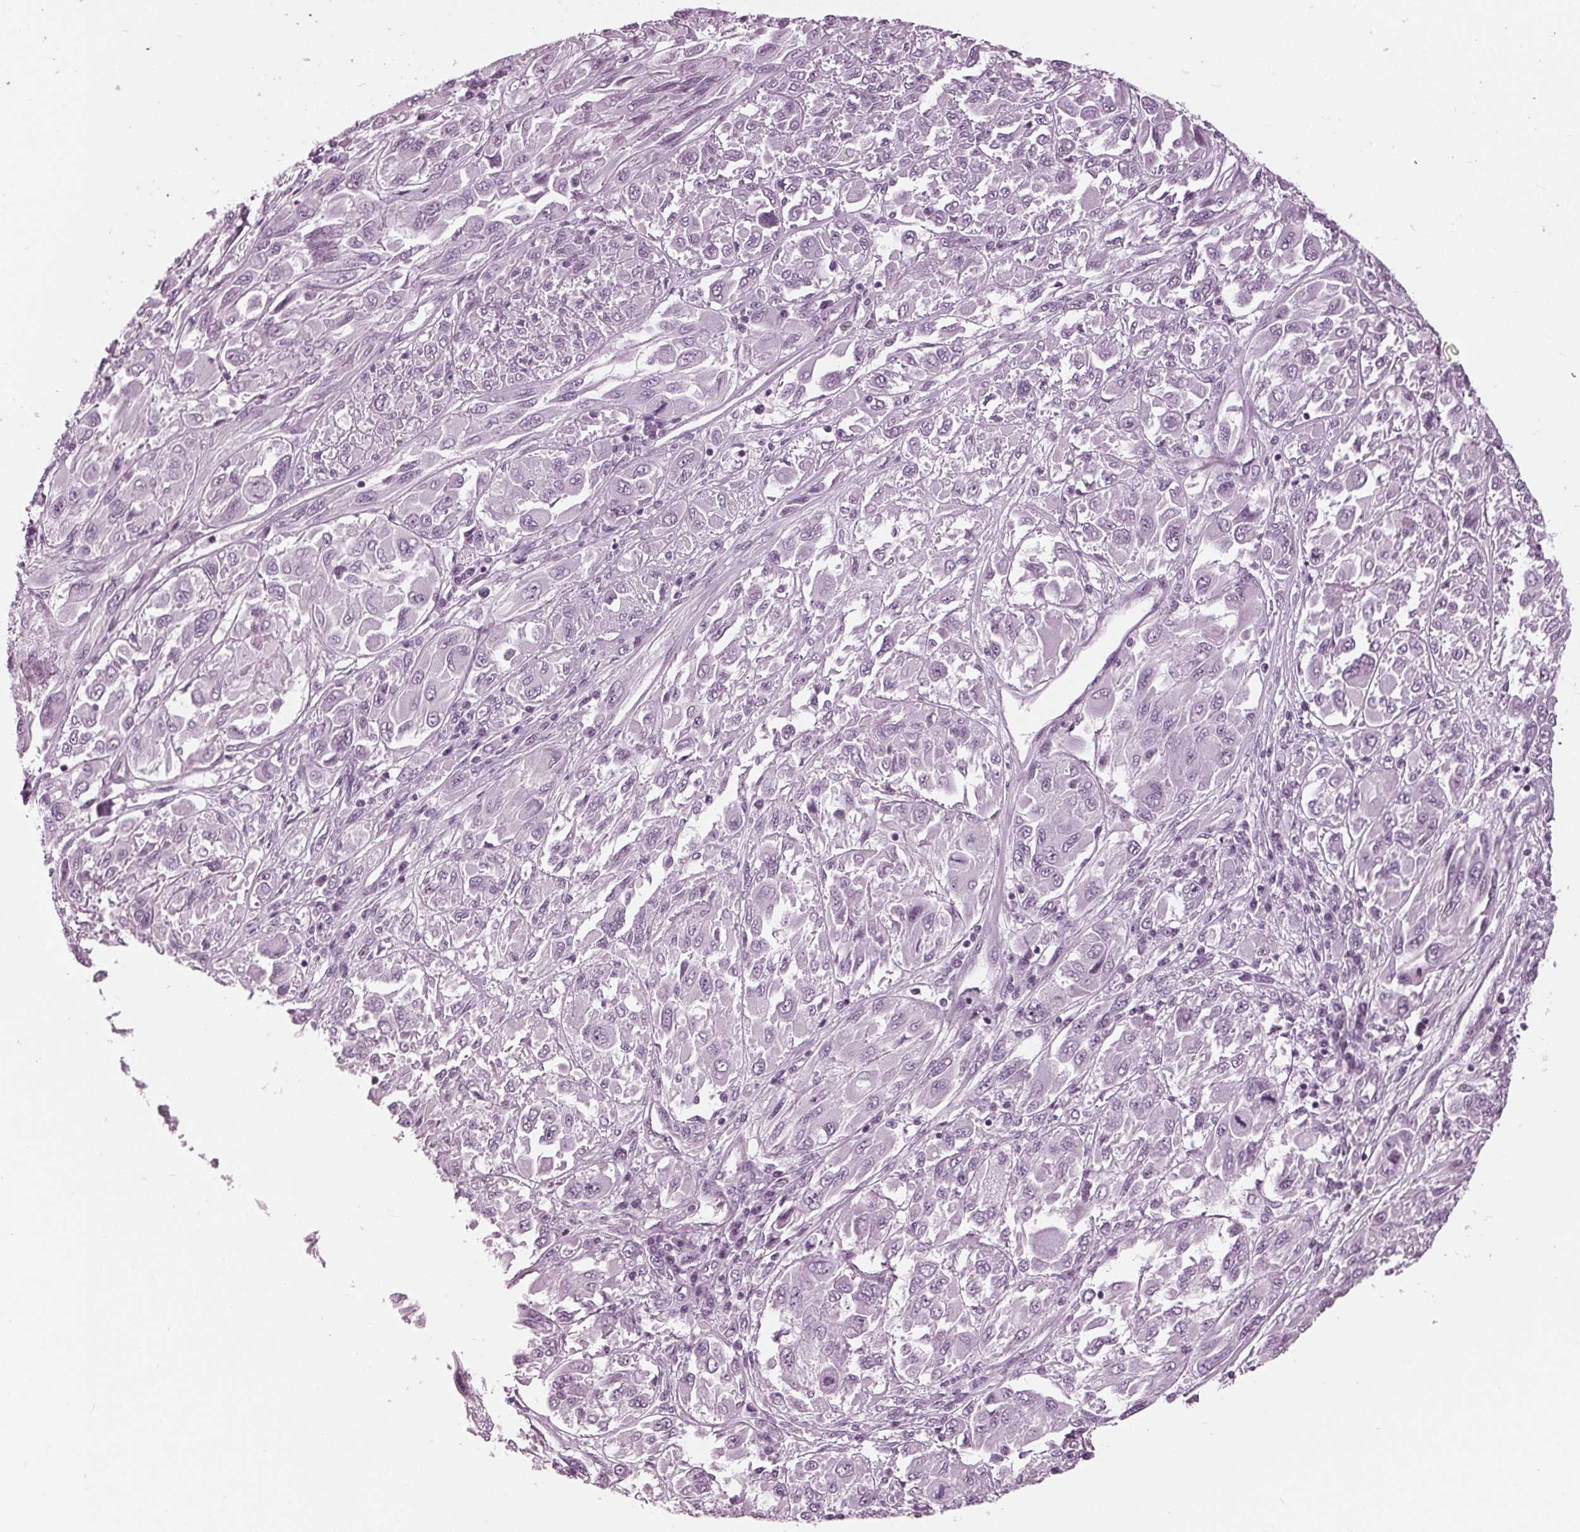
{"staining": {"intensity": "negative", "quantity": "none", "location": "none"}, "tissue": "melanoma", "cell_type": "Tumor cells", "image_type": "cancer", "snomed": [{"axis": "morphology", "description": "Malignant melanoma, NOS"}, {"axis": "topography", "description": "Skin"}], "caption": "Melanoma was stained to show a protein in brown. There is no significant positivity in tumor cells. (Stains: DAB (3,3'-diaminobenzidine) immunohistochemistry with hematoxylin counter stain, Microscopy: brightfield microscopy at high magnification).", "gene": "KRT28", "patient": {"sex": "female", "age": 91}}